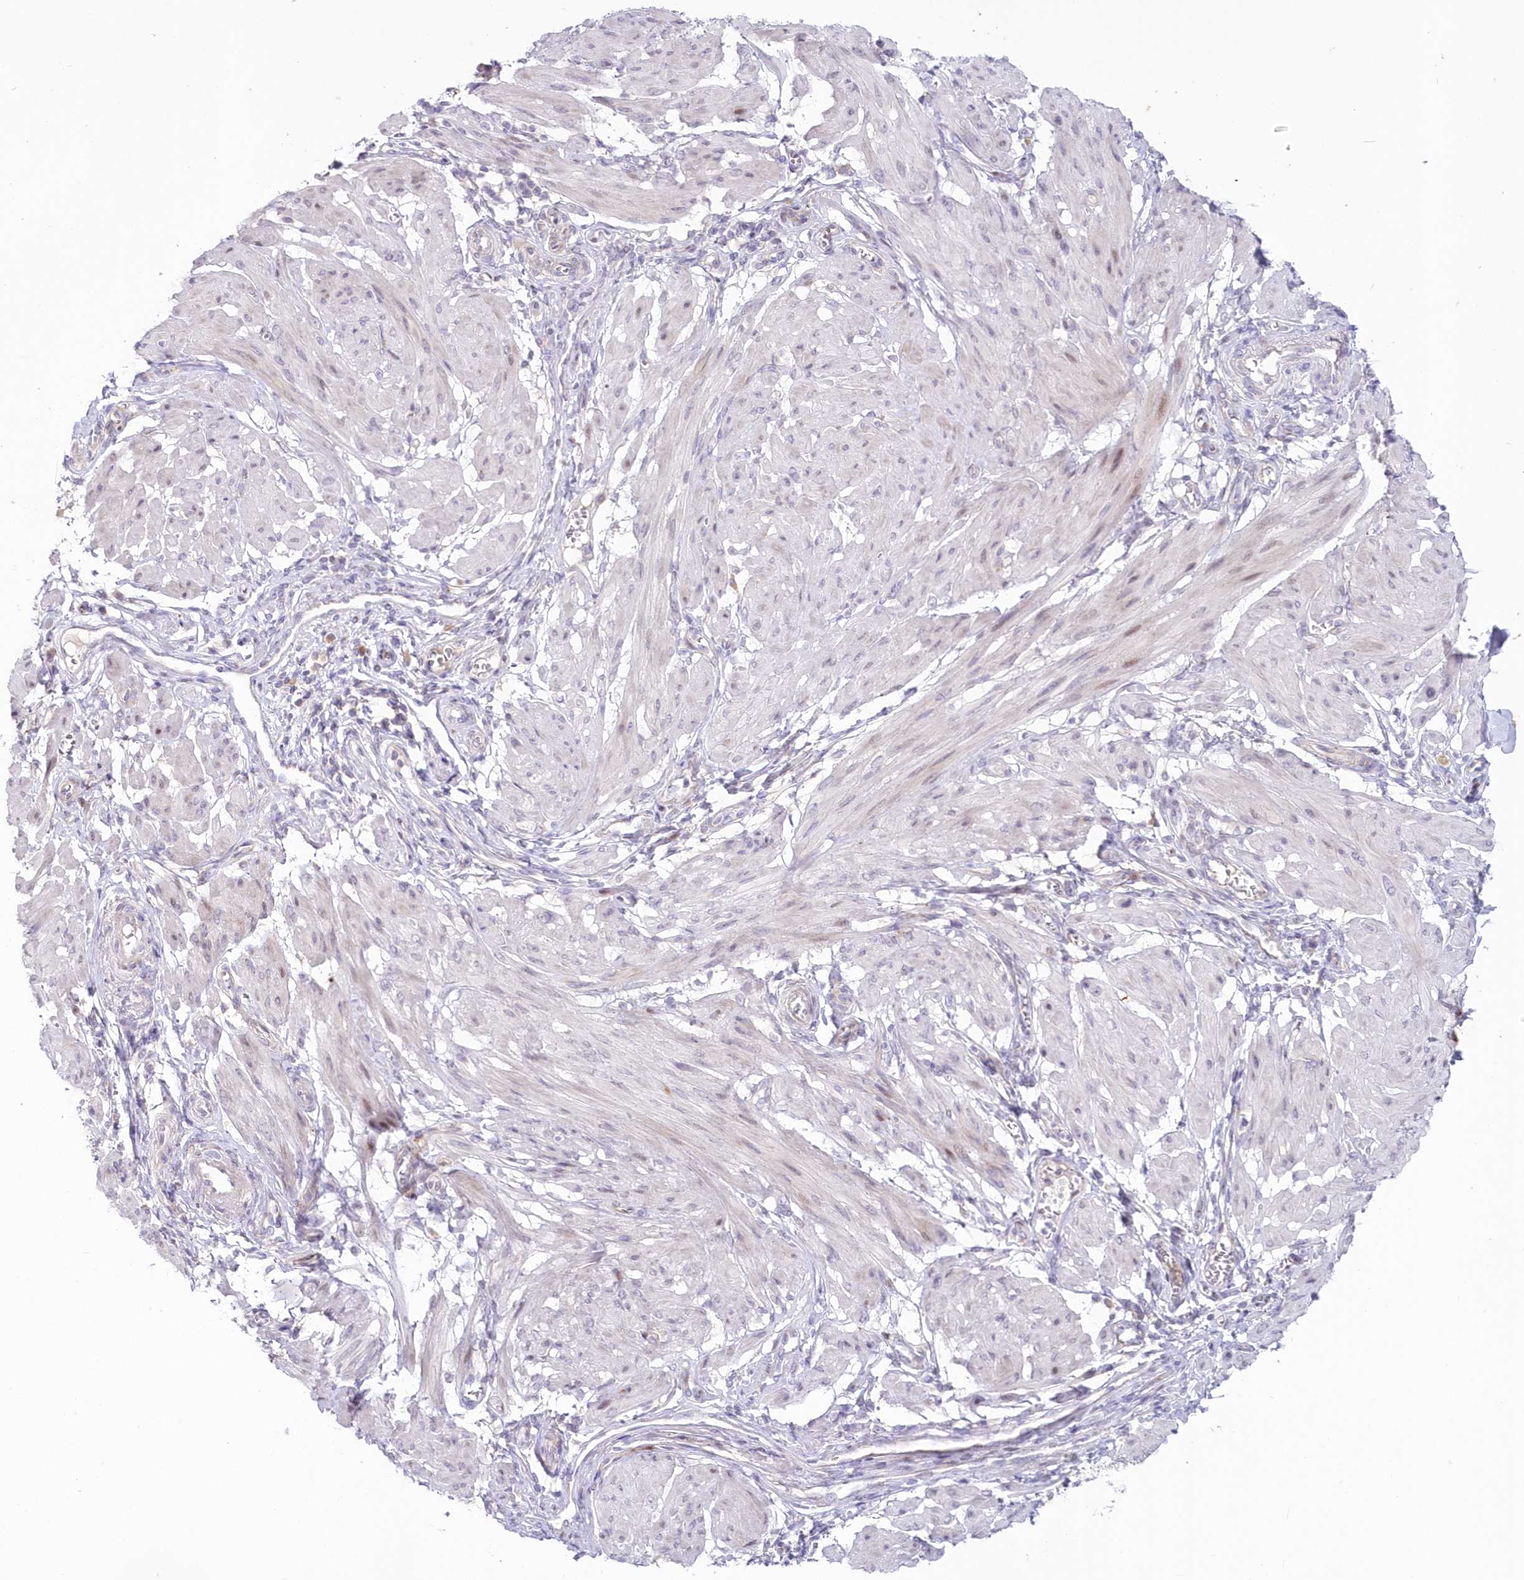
{"staining": {"intensity": "weak", "quantity": "<25%", "location": "cytoplasmic/membranous"}, "tissue": "smooth muscle", "cell_type": "Smooth muscle cells", "image_type": "normal", "snomed": [{"axis": "morphology", "description": "Normal tissue, NOS"}, {"axis": "topography", "description": "Smooth muscle"}], "caption": "A high-resolution image shows IHC staining of normal smooth muscle, which displays no significant expression in smooth muscle cells.", "gene": "SNED1", "patient": {"sex": "female", "age": 39}}